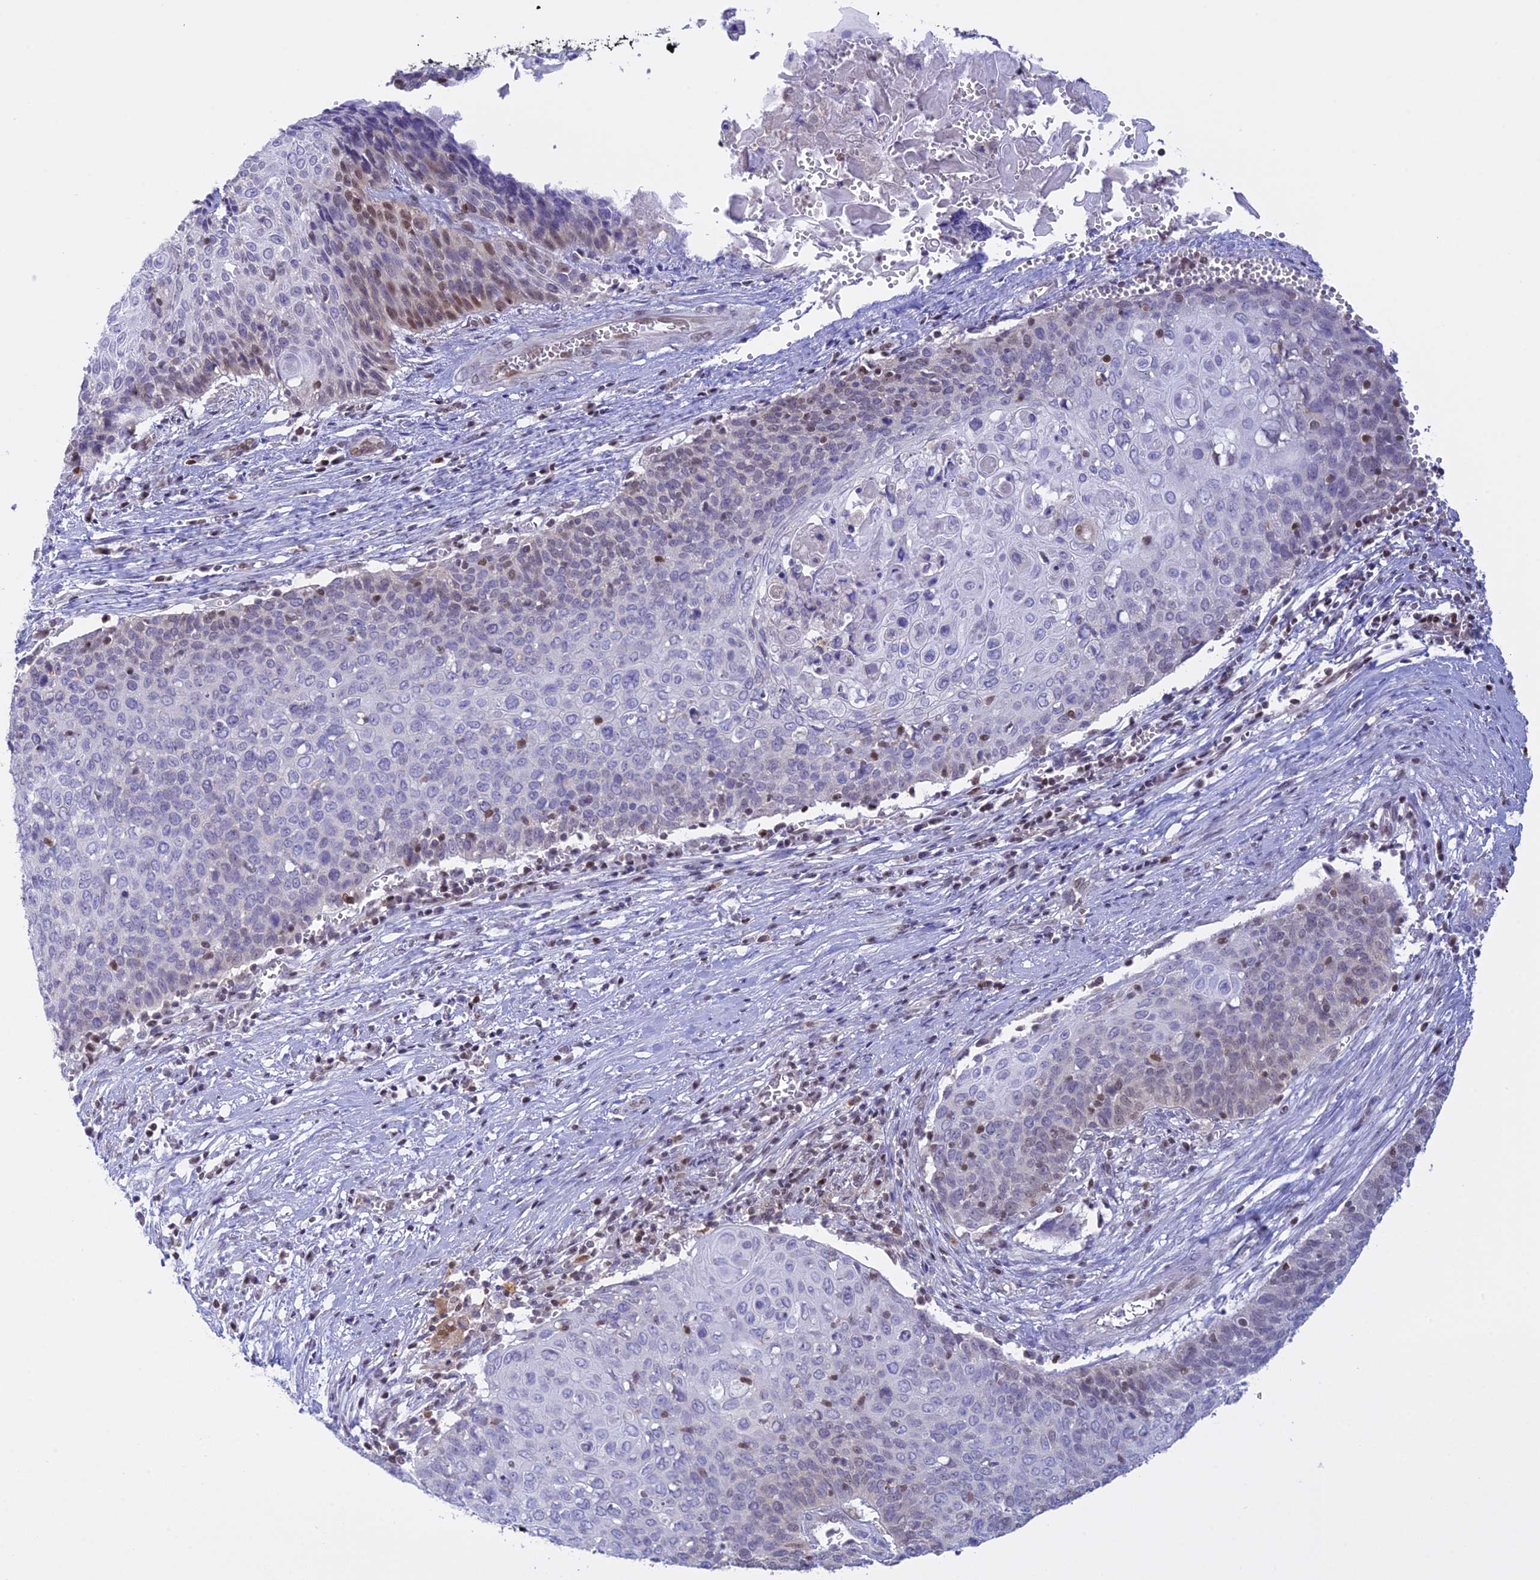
{"staining": {"intensity": "weak", "quantity": "<25%", "location": "nuclear"}, "tissue": "cervical cancer", "cell_type": "Tumor cells", "image_type": "cancer", "snomed": [{"axis": "morphology", "description": "Squamous cell carcinoma, NOS"}, {"axis": "topography", "description": "Cervix"}], "caption": "A high-resolution histopathology image shows immunohistochemistry (IHC) staining of cervical cancer (squamous cell carcinoma), which reveals no significant staining in tumor cells. (IHC, brightfield microscopy, high magnification).", "gene": "IZUMO2", "patient": {"sex": "female", "age": 39}}